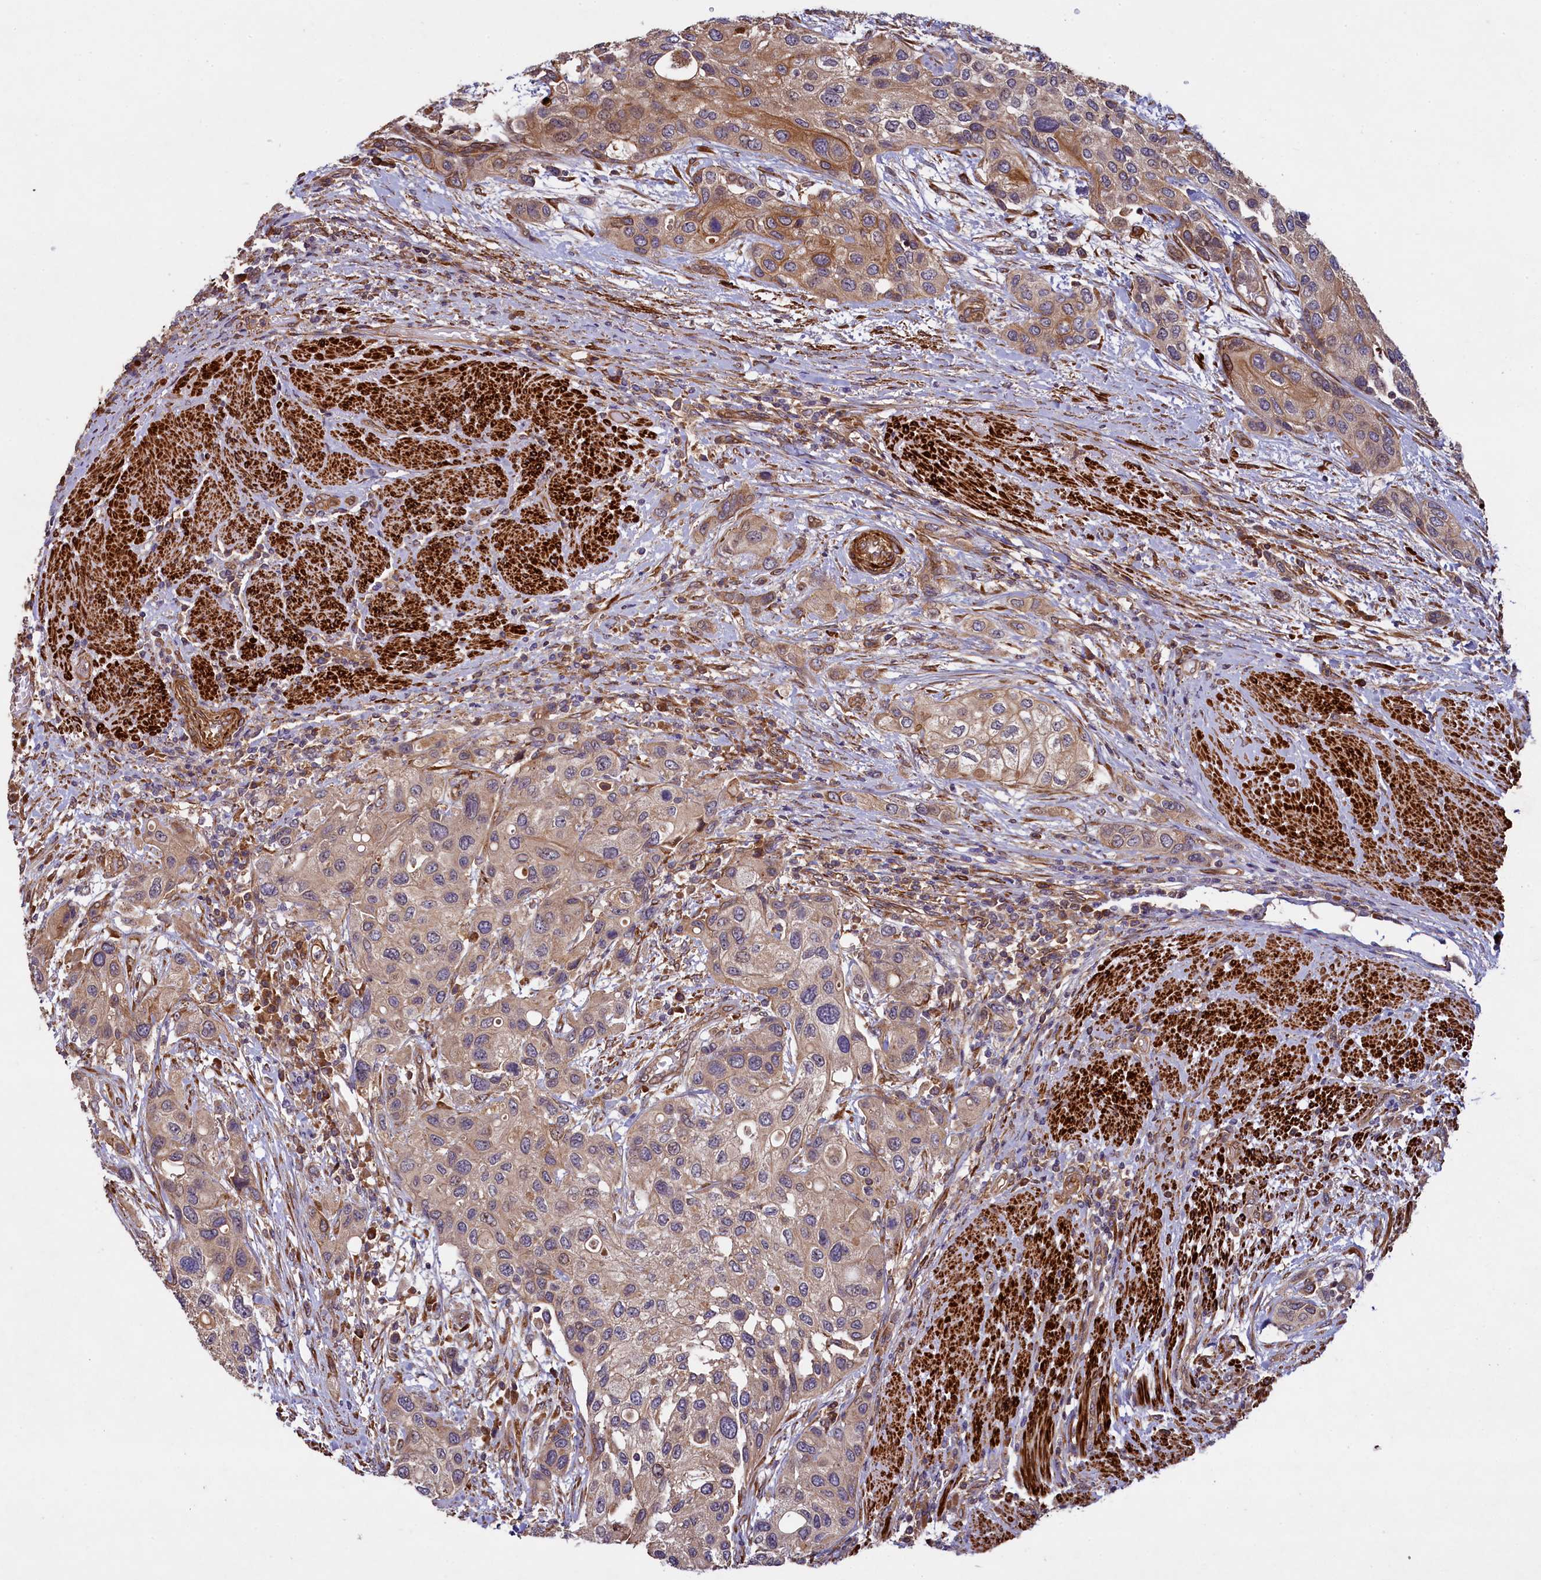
{"staining": {"intensity": "weak", "quantity": "25%-75%", "location": "cytoplasmic/membranous"}, "tissue": "urothelial cancer", "cell_type": "Tumor cells", "image_type": "cancer", "snomed": [{"axis": "morphology", "description": "Normal tissue, NOS"}, {"axis": "morphology", "description": "Urothelial carcinoma, High grade"}, {"axis": "topography", "description": "Vascular tissue"}, {"axis": "topography", "description": "Urinary bladder"}], "caption": "Immunohistochemistry (IHC) histopathology image of neoplastic tissue: human urothelial carcinoma (high-grade) stained using IHC demonstrates low levels of weak protein expression localized specifically in the cytoplasmic/membranous of tumor cells, appearing as a cytoplasmic/membranous brown color.", "gene": "CCDC102A", "patient": {"sex": "female", "age": 56}}